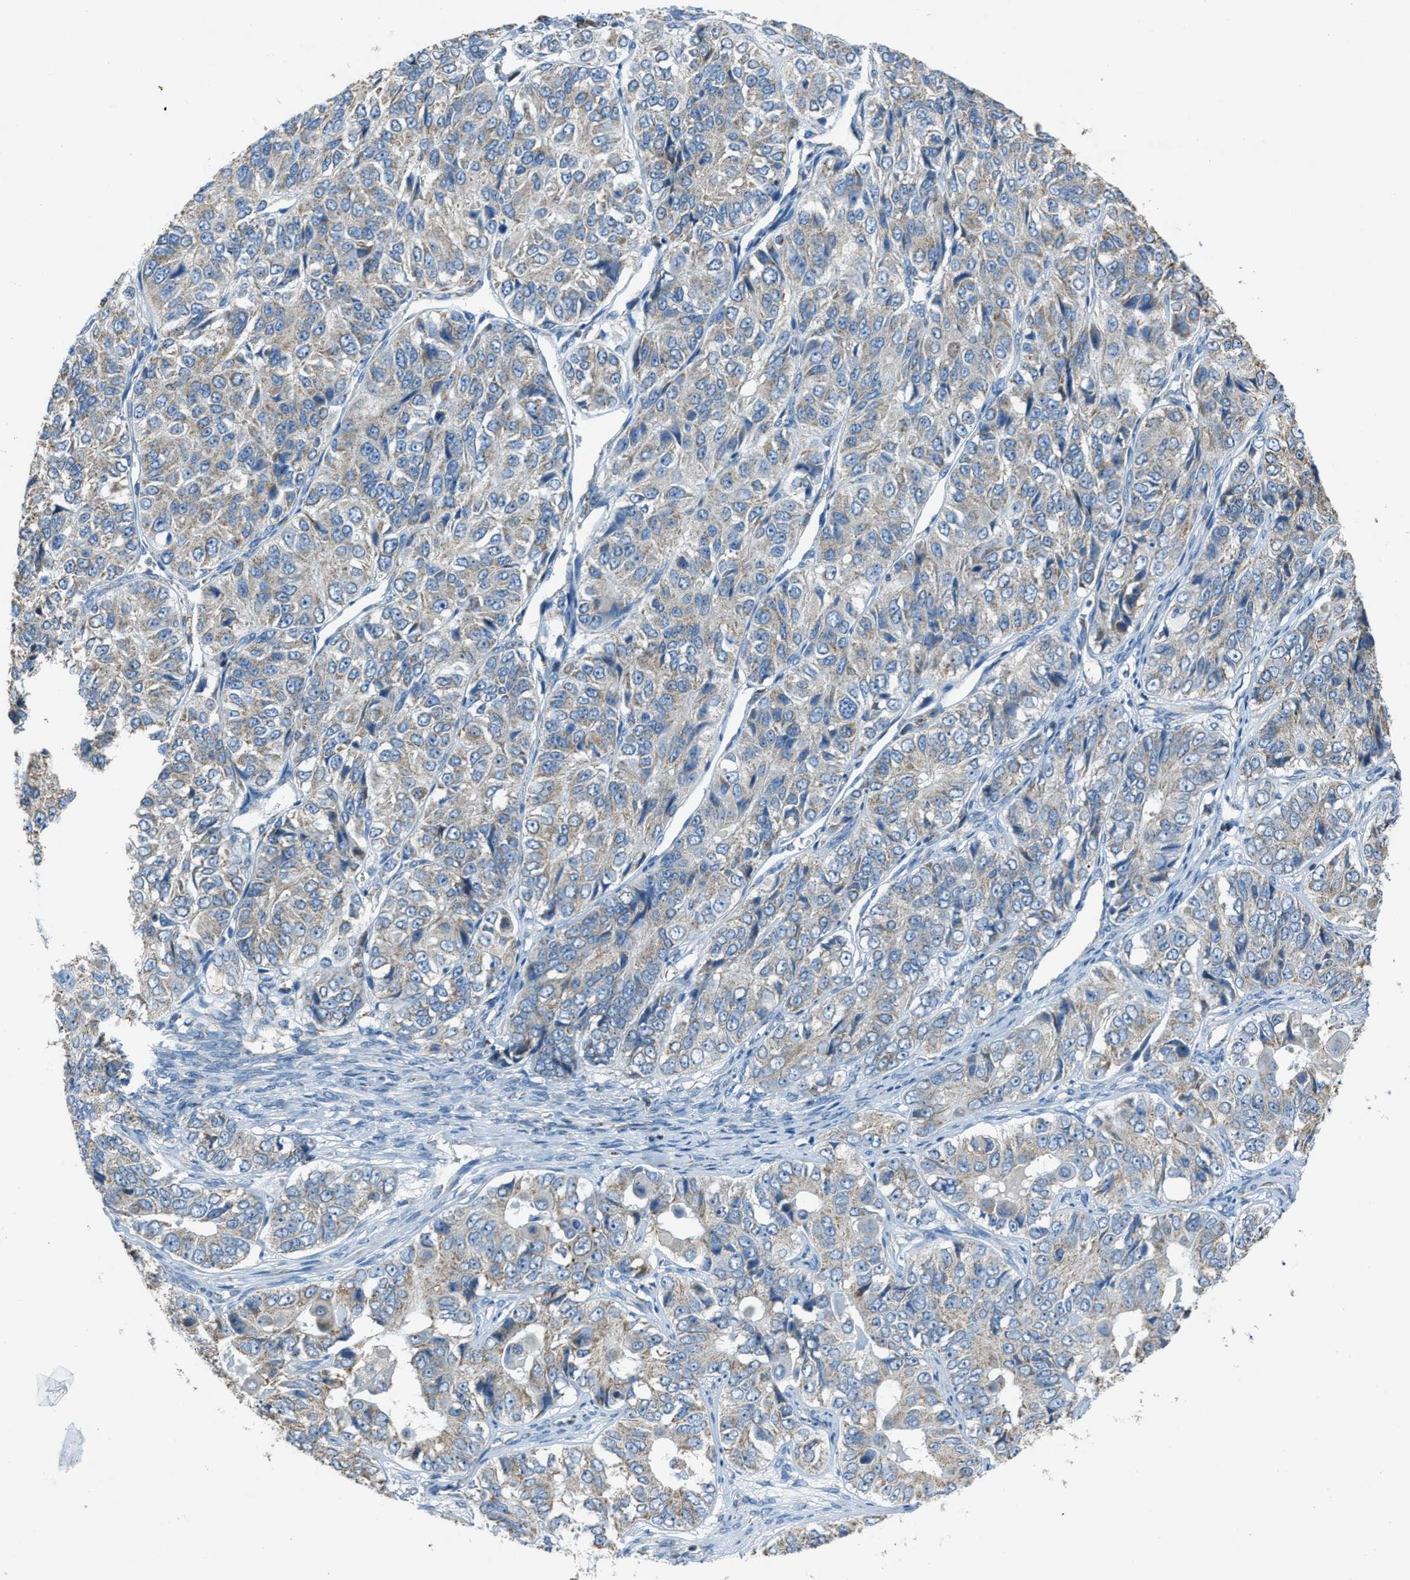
{"staining": {"intensity": "weak", "quantity": ">75%", "location": "cytoplasmic/membranous"}, "tissue": "ovarian cancer", "cell_type": "Tumor cells", "image_type": "cancer", "snomed": [{"axis": "morphology", "description": "Carcinoma, endometroid"}, {"axis": "topography", "description": "Ovary"}], "caption": "The histopathology image demonstrates staining of ovarian cancer (endometroid carcinoma), revealing weak cytoplasmic/membranous protein positivity (brown color) within tumor cells.", "gene": "SLC25A11", "patient": {"sex": "female", "age": 51}}